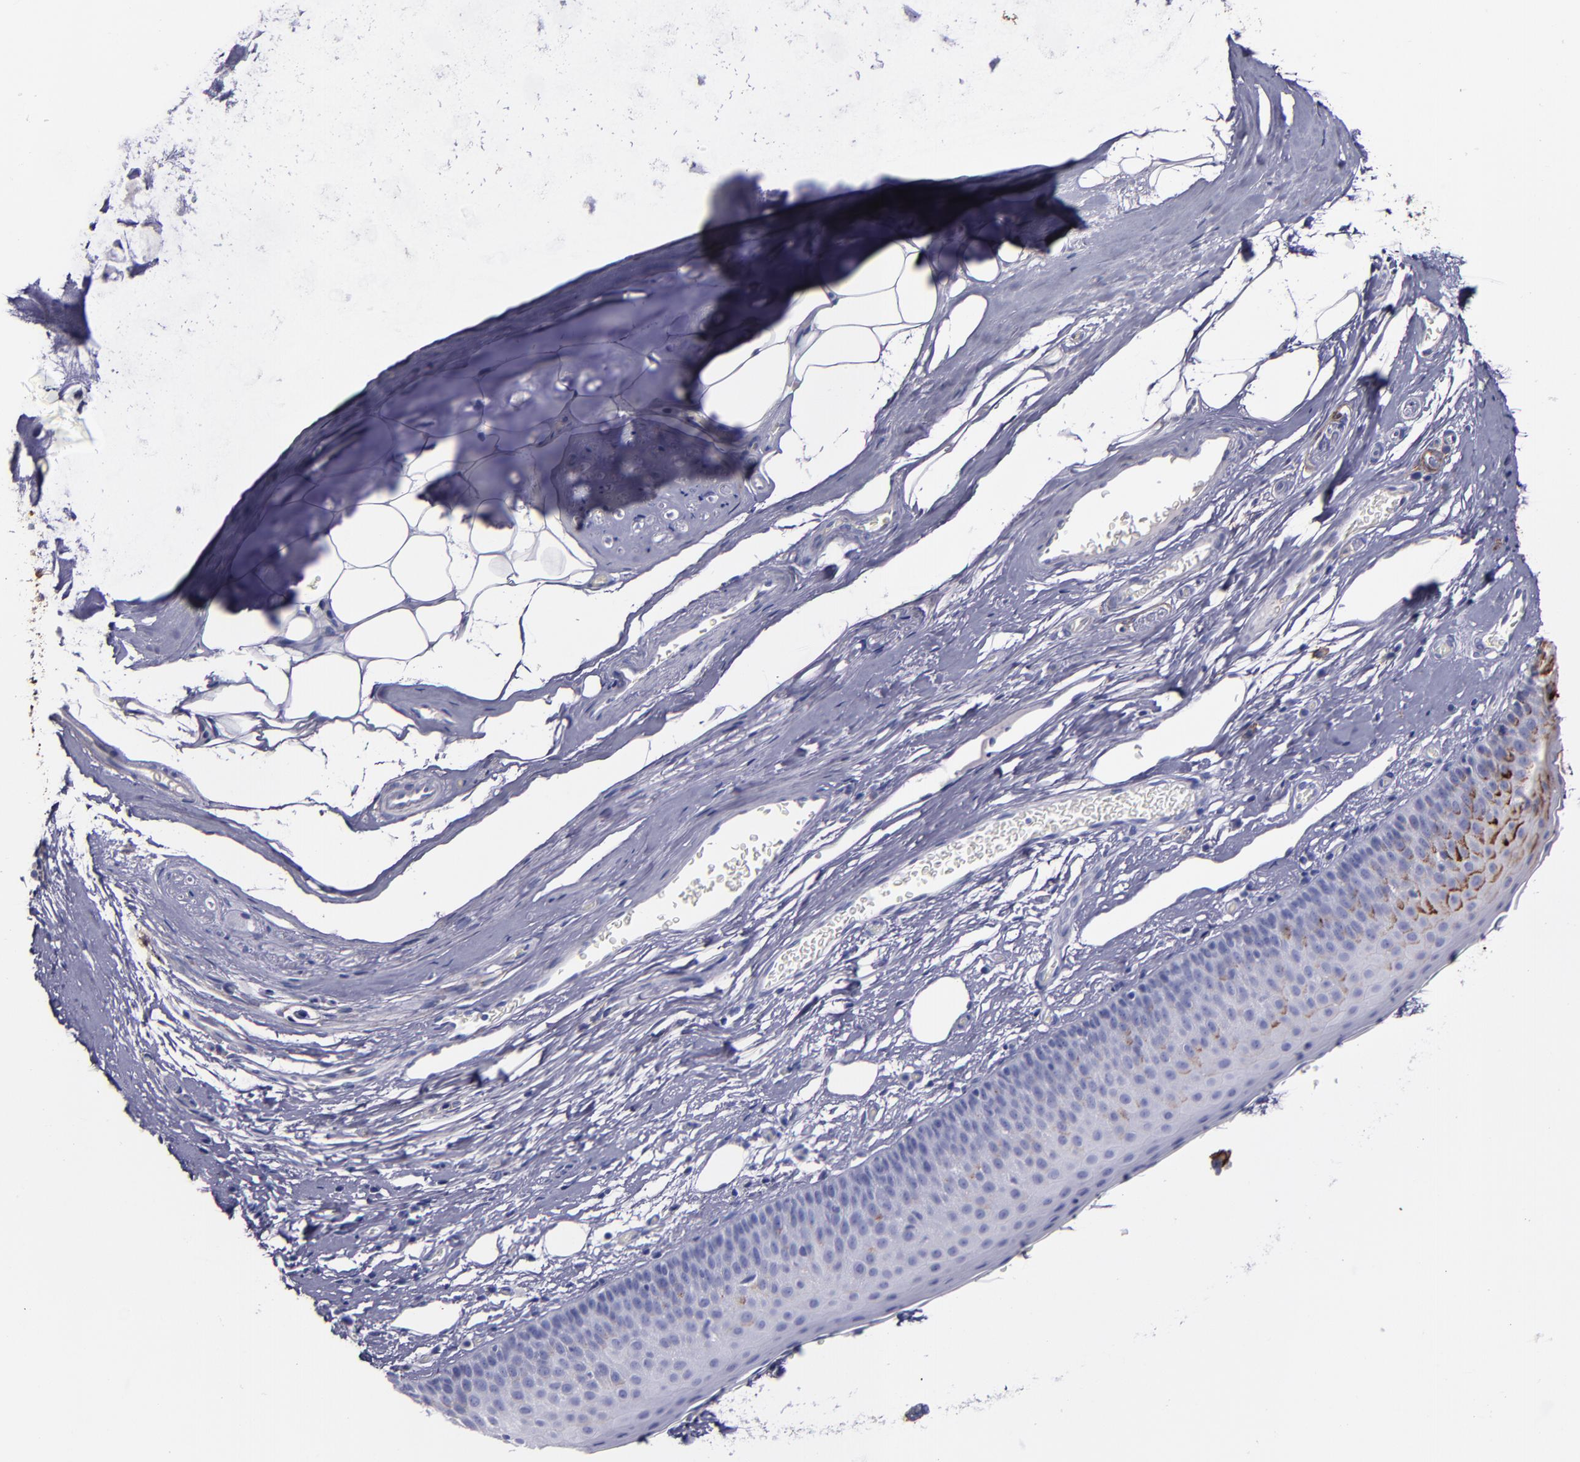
{"staining": {"intensity": "strong", "quantity": ">75%", "location": "cytoplasmic/membranous"}, "tissue": "nasopharynx", "cell_type": "Respiratory epithelial cells", "image_type": "normal", "snomed": [{"axis": "morphology", "description": "Normal tissue, NOS"}, {"axis": "topography", "description": "Nasopharynx"}], "caption": "Immunohistochemical staining of unremarkable nasopharynx shows high levels of strong cytoplasmic/membranous positivity in approximately >75% of respiratory epithelial cells.", "gene": "MFGE8", "patient": {"sex": "male", "age": 56}}